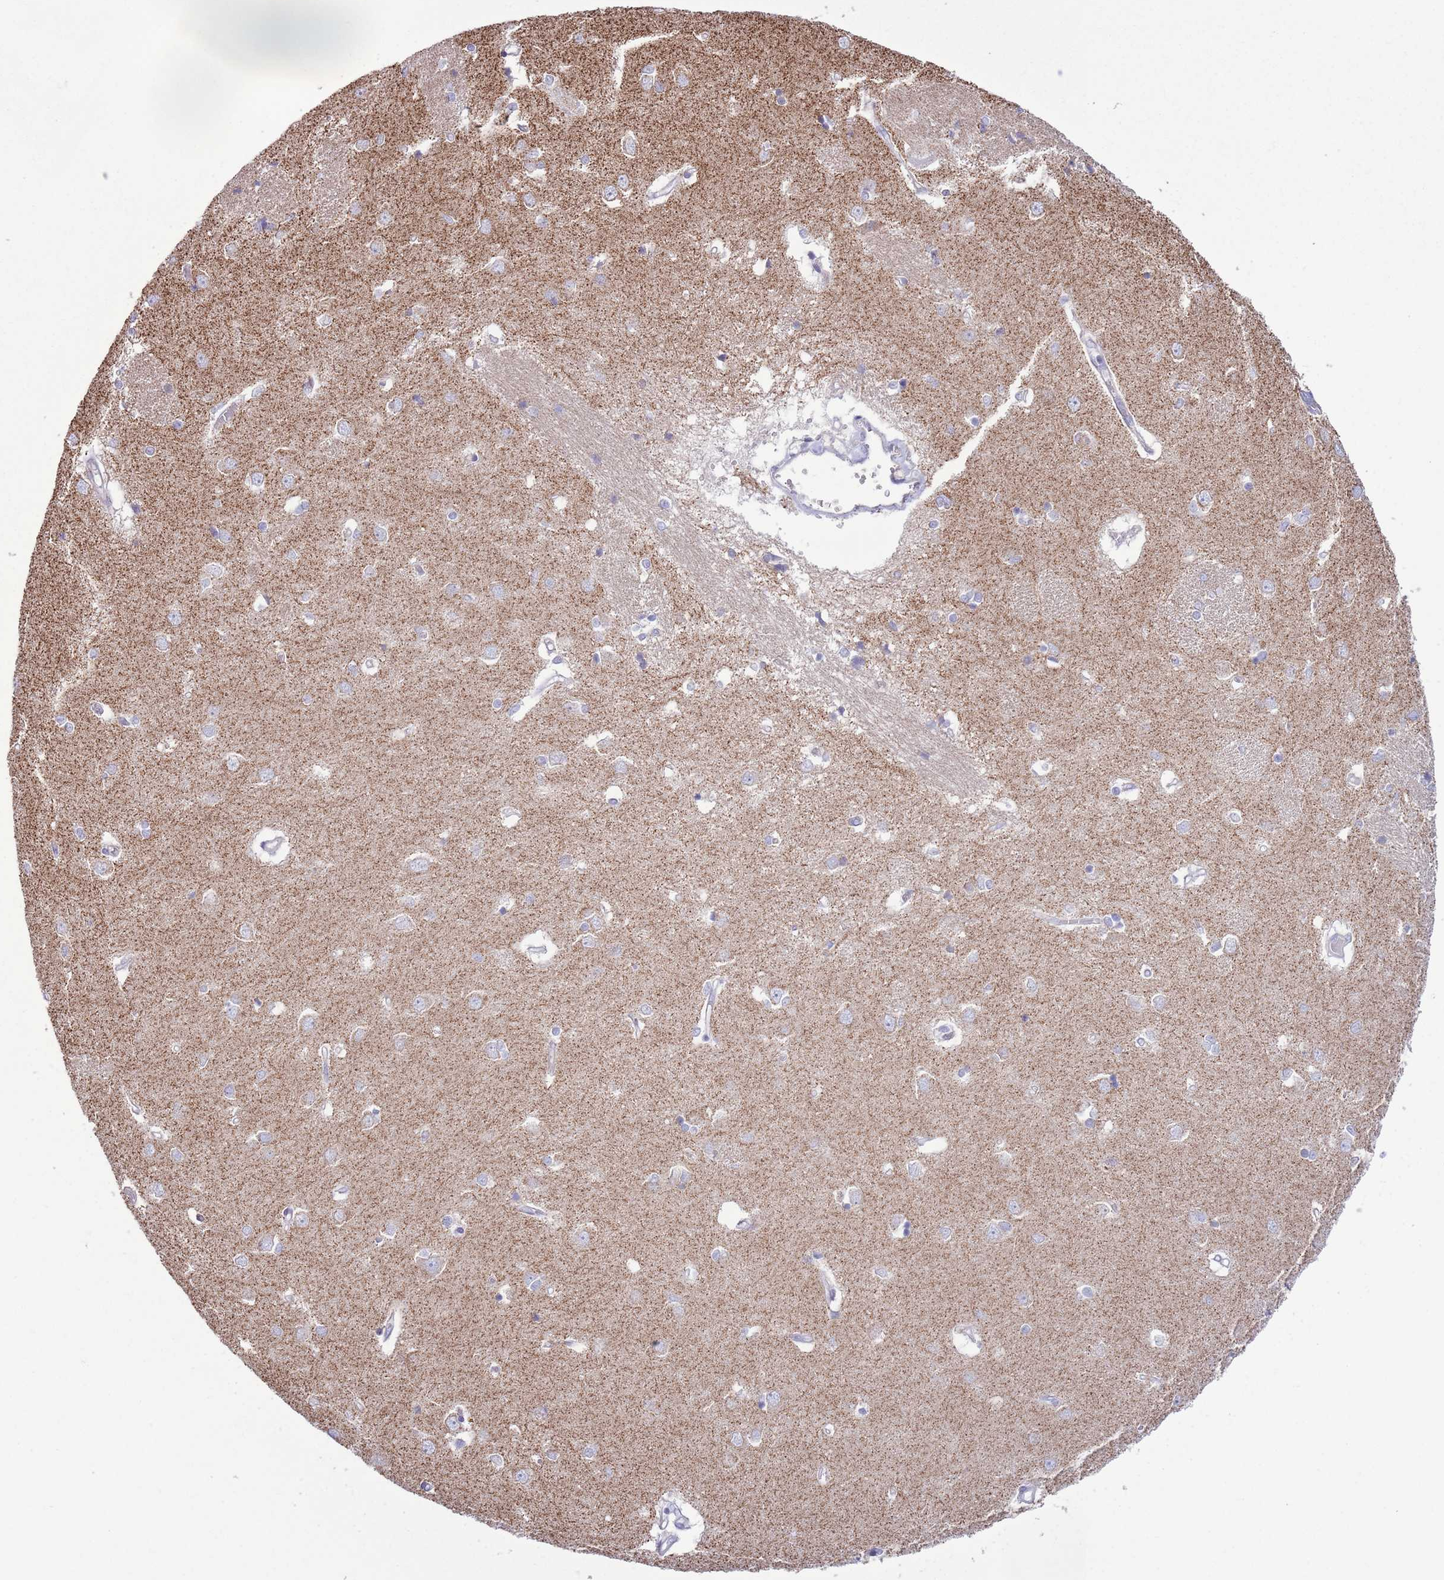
{"staining": {"intensity": "weak", "quantity": "<25%", "location": "cytoplasmic/membranous"}, "tissue": "caudate", "cell_type": "Glial cells", "image_type": "normal", "snomed": [{"axis": "morphology", "description": "Normal tissue, NOS"}, {"axis": "topography", "description": "Lateral ventricle wall"}], "caption": "Immunohistochemistry (IHC) image of unremarkable caudate stained for a protein (brown), which shows no staining in glial cells. (Immunohistochemistry, brightfield microscopy, high magnification).", "gene": "ATP6V1B1", "patient": {"sex": "male", "age": 37}}